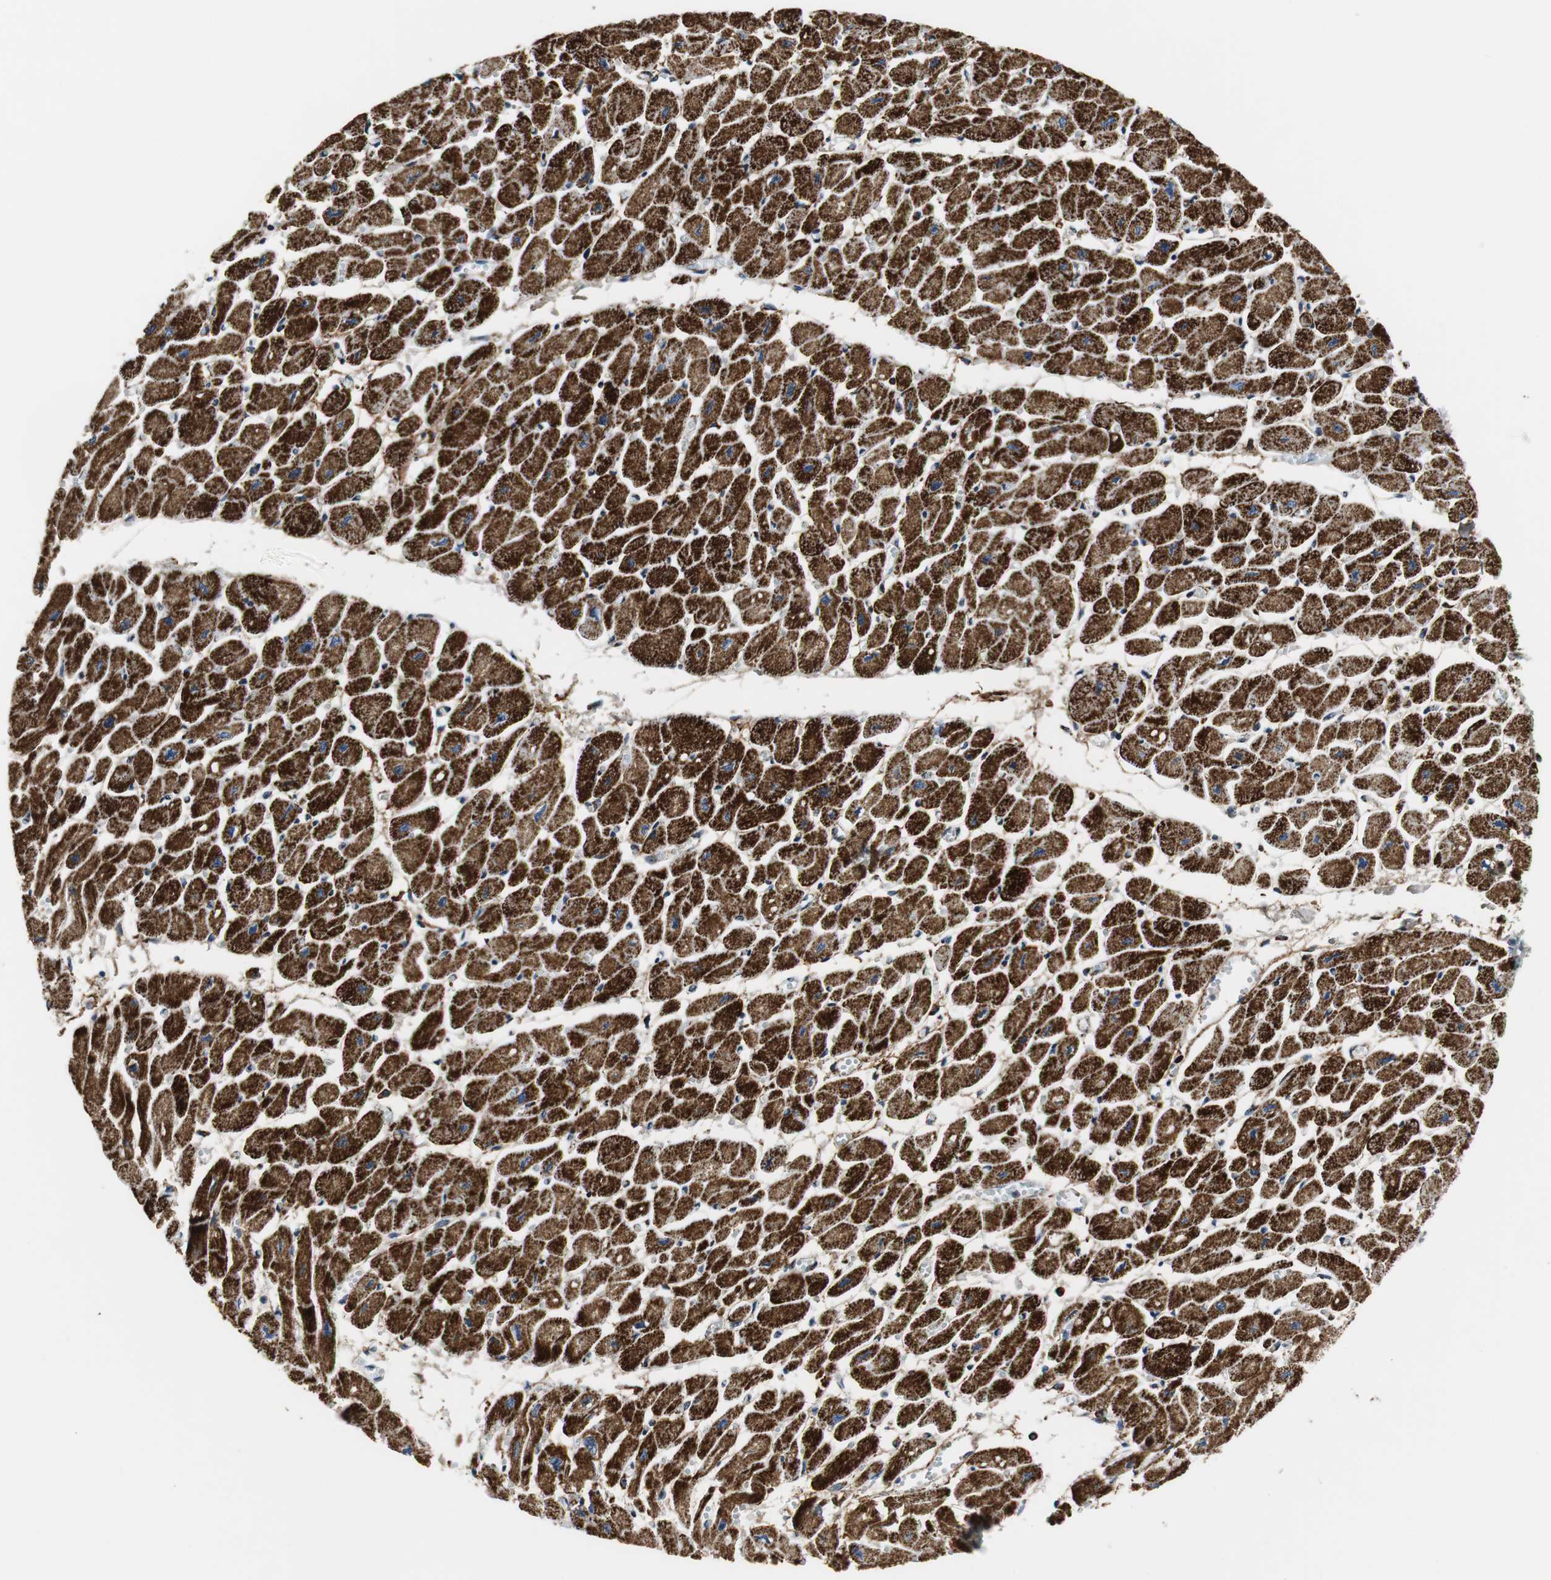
{"staining": {"intensity": "strong", "quantity": ">75%", "location": "cytoplasmic/membranous"}, "tissue": "heart muscle", "cell_type": "Cardiomyocytes", "image_type": "normal", "snomed": [{"axis": "morphology", "description": "Normal tissue, NOS"}, {"axis": "topography", "description": "Heart"}], "caption": "DAB immunohistochemical staining of benign human heart muscle reveals strong cytoplasmic/membranous protein expression in approximately >75% of cardiomyocytes. Using DAB (brown) and hematoxylin (blue) stains, captured at high magnification using brightfield microscopy.", "gene": "C1QTNF7", "patient": {"sex": "female", "age": 54}}